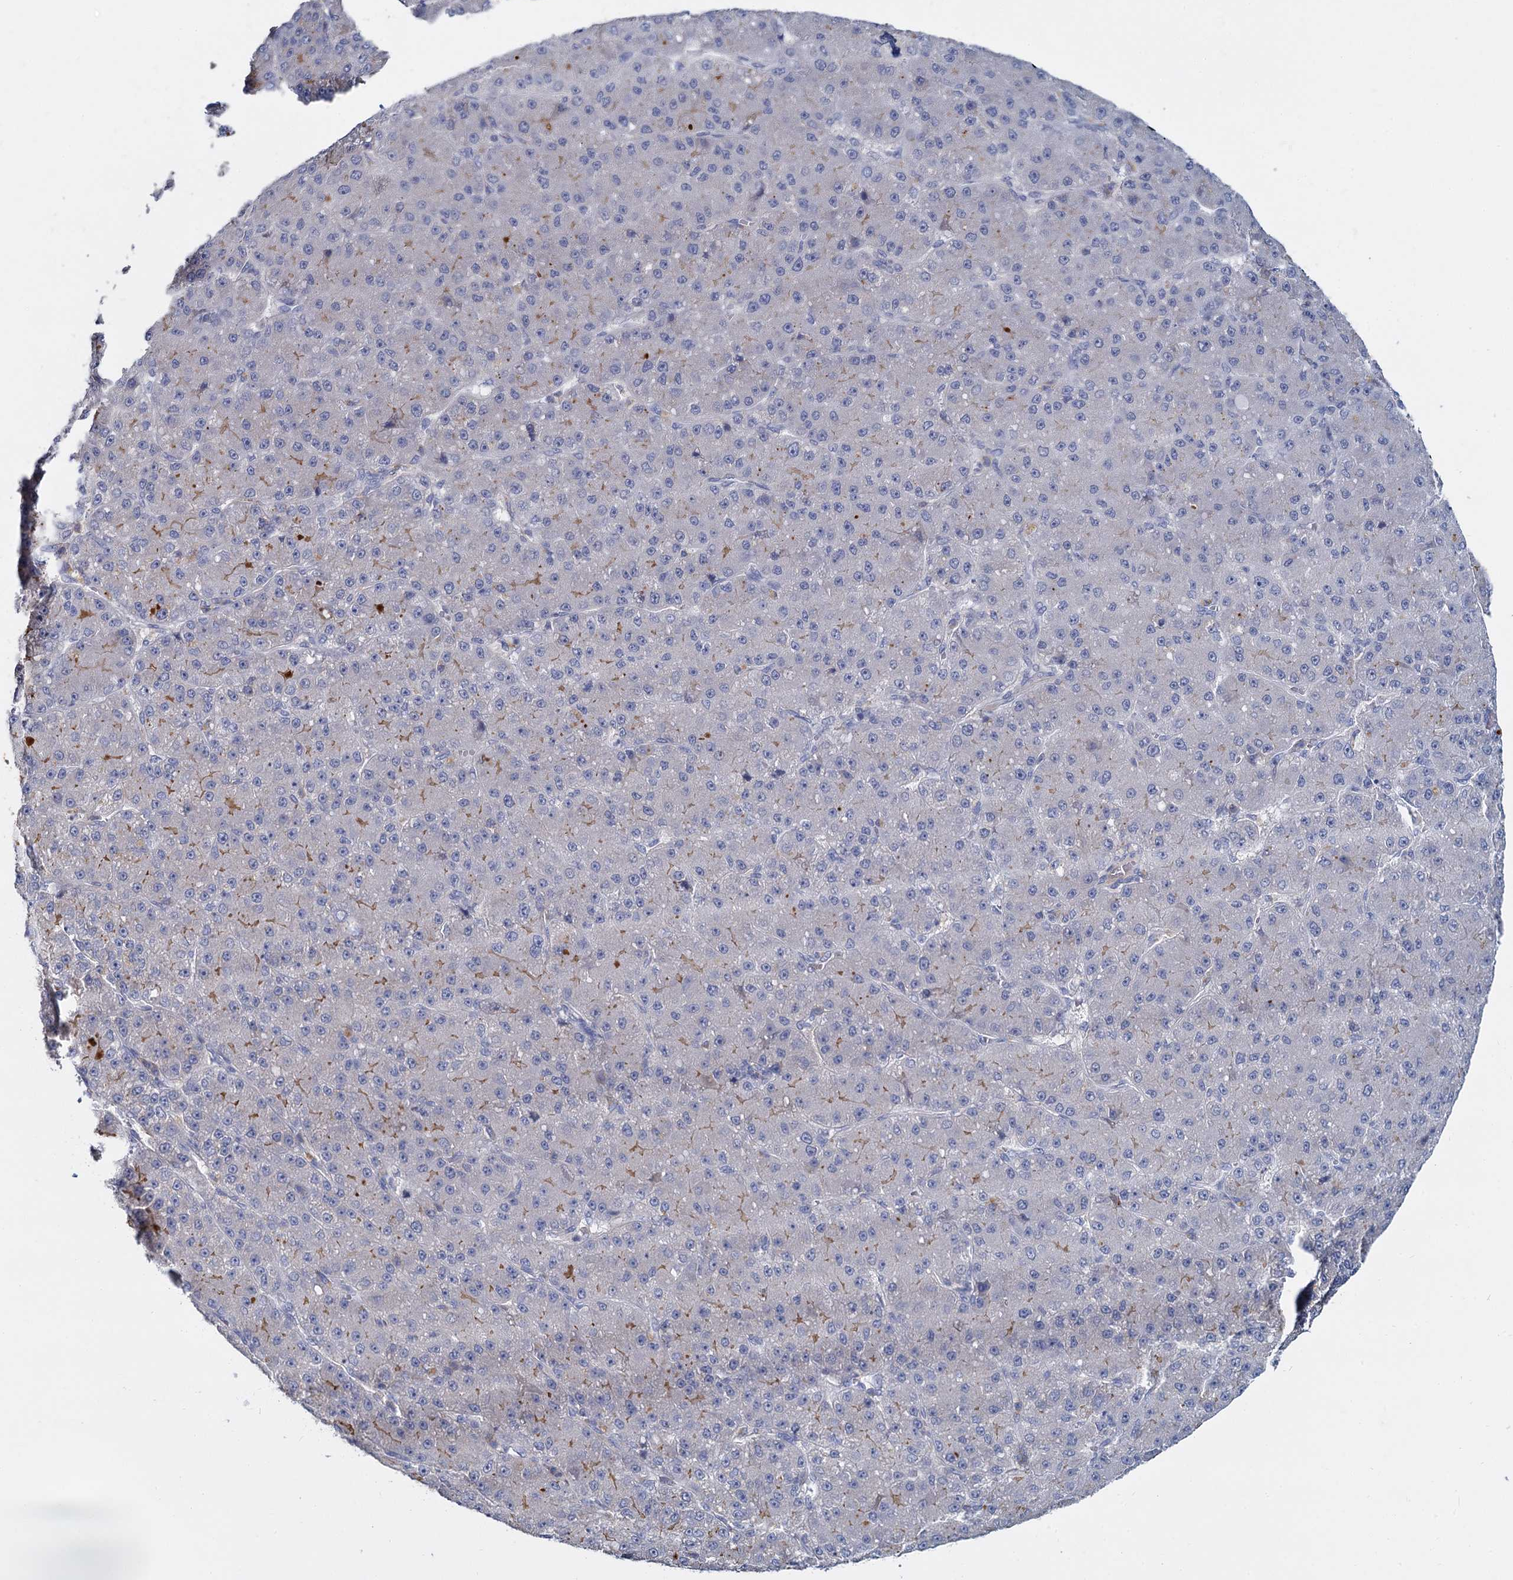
{"staining": {"intensity": "negative", "quantity": "none", "location": "none"}, "tissue": "liver cancer", "cell_type": "Tumor cells", "image_type": "cancer", "snomed": [{"axis": "morphology", "description": "Carcinoma, Hepatocellular, NOS"}, {"axis": "topography", "description": "Liver"}], "caption": "Protein analysis of liver cancer reveals no significant expression in tumor cells. (Immunohistochemistry, brightfield microscopy, high magnification).", "gene": "ACSM3", "patient": {"sex": "male", "age": 67}}